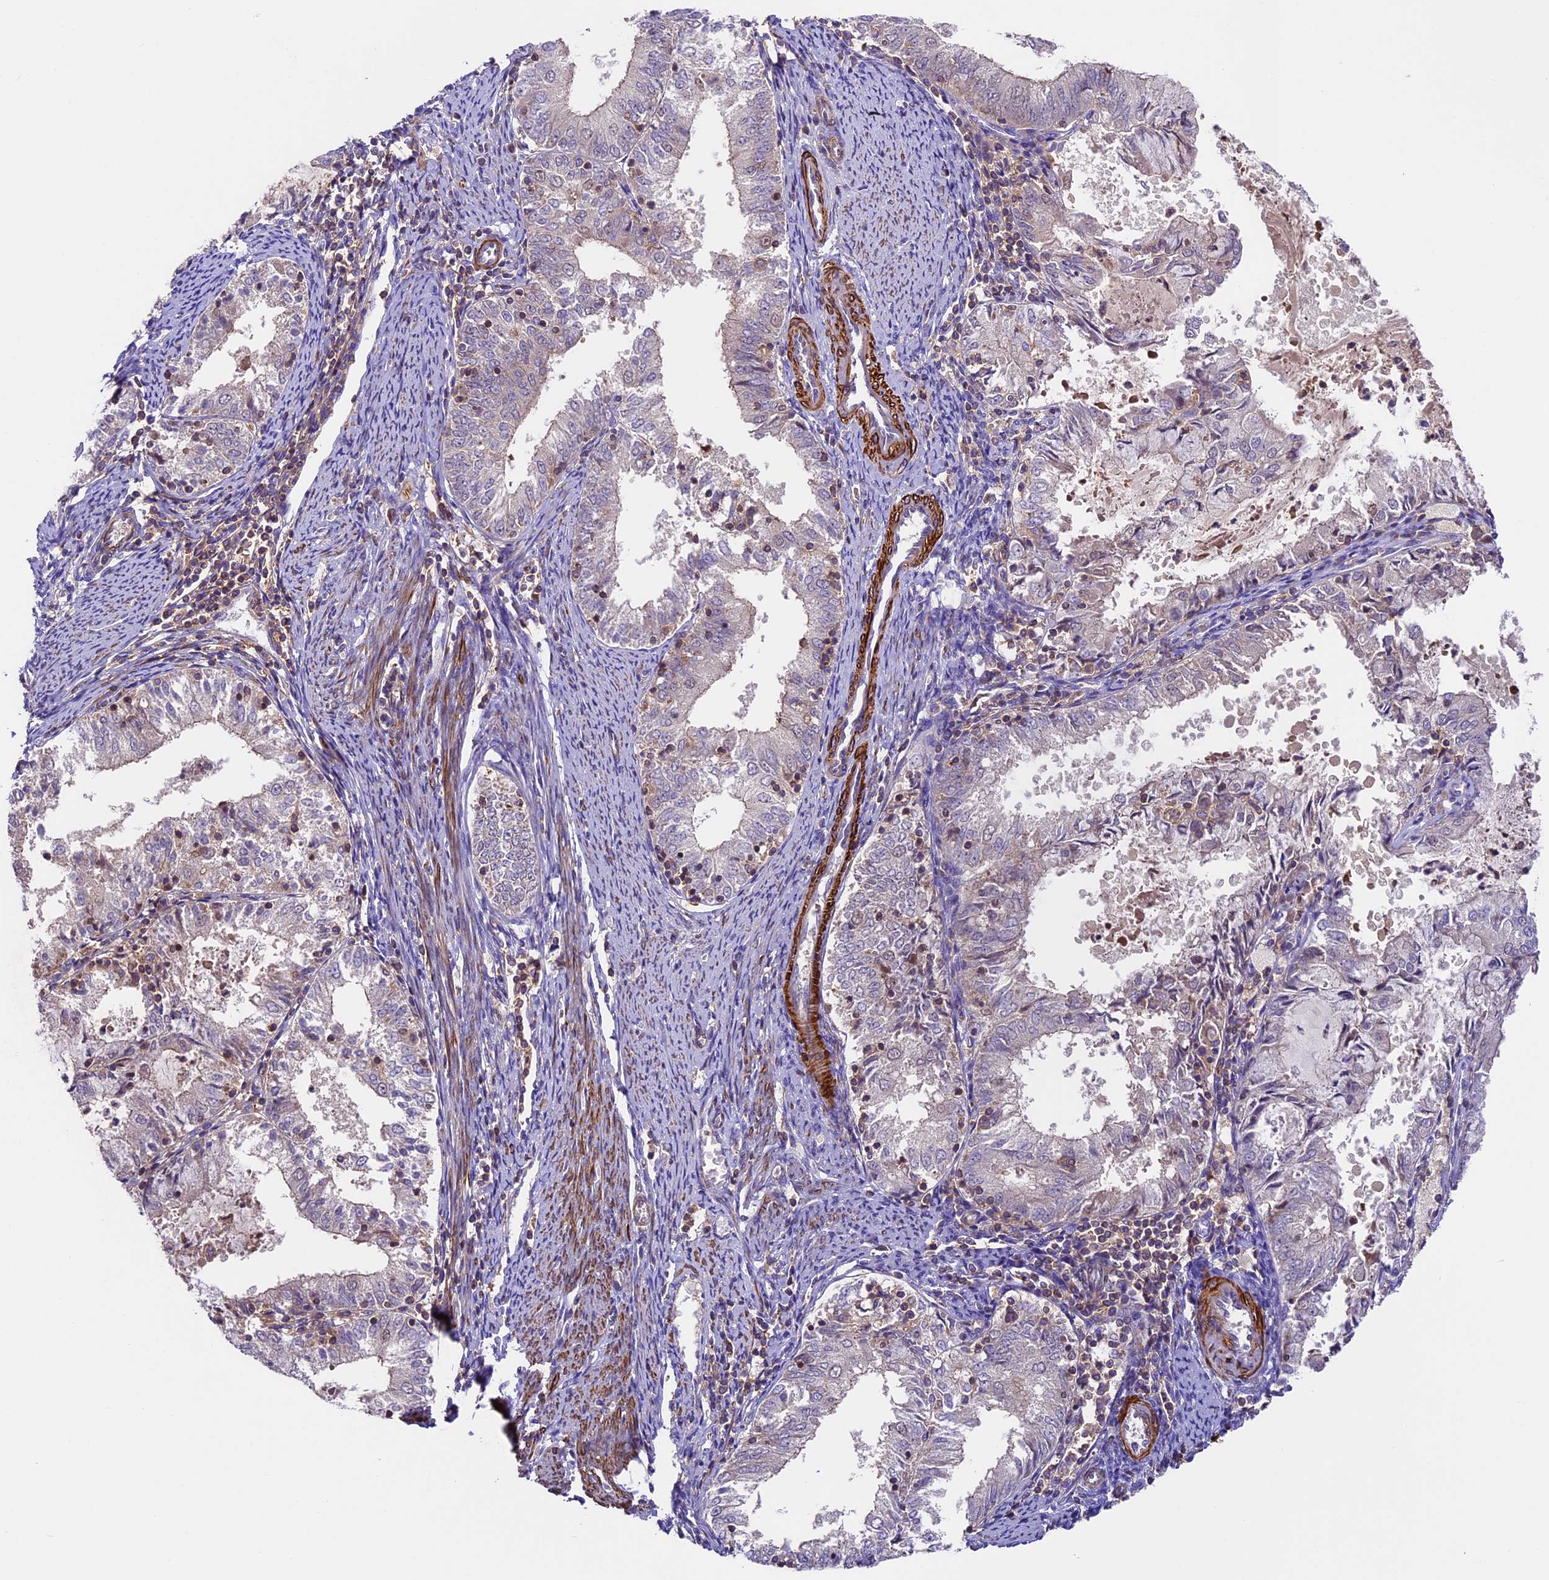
{"staining": {"intensity": "weak", "quantity": "<25%", "location": "cytoplasmic/membranous"}, "tissue": "endometrial cancer", "cell_type": "Tumor cells", "image_type": "cancer", "snomed": [{"axis": "morphology", "description": "Adenocarcinoma, NOS"}, {"axis": "topography", "description": "Endometrium"}], "caption": "This photomicrograph is of adenocarcinoma (endometrial) stained with immunohistochemistry (IHC) to label a protein in brown with the nuclei are counter-stained blue. There is no positivity in tumor cells.", "gene": "TBC1D1", "patient": {"sex": "female", "age": 57}}